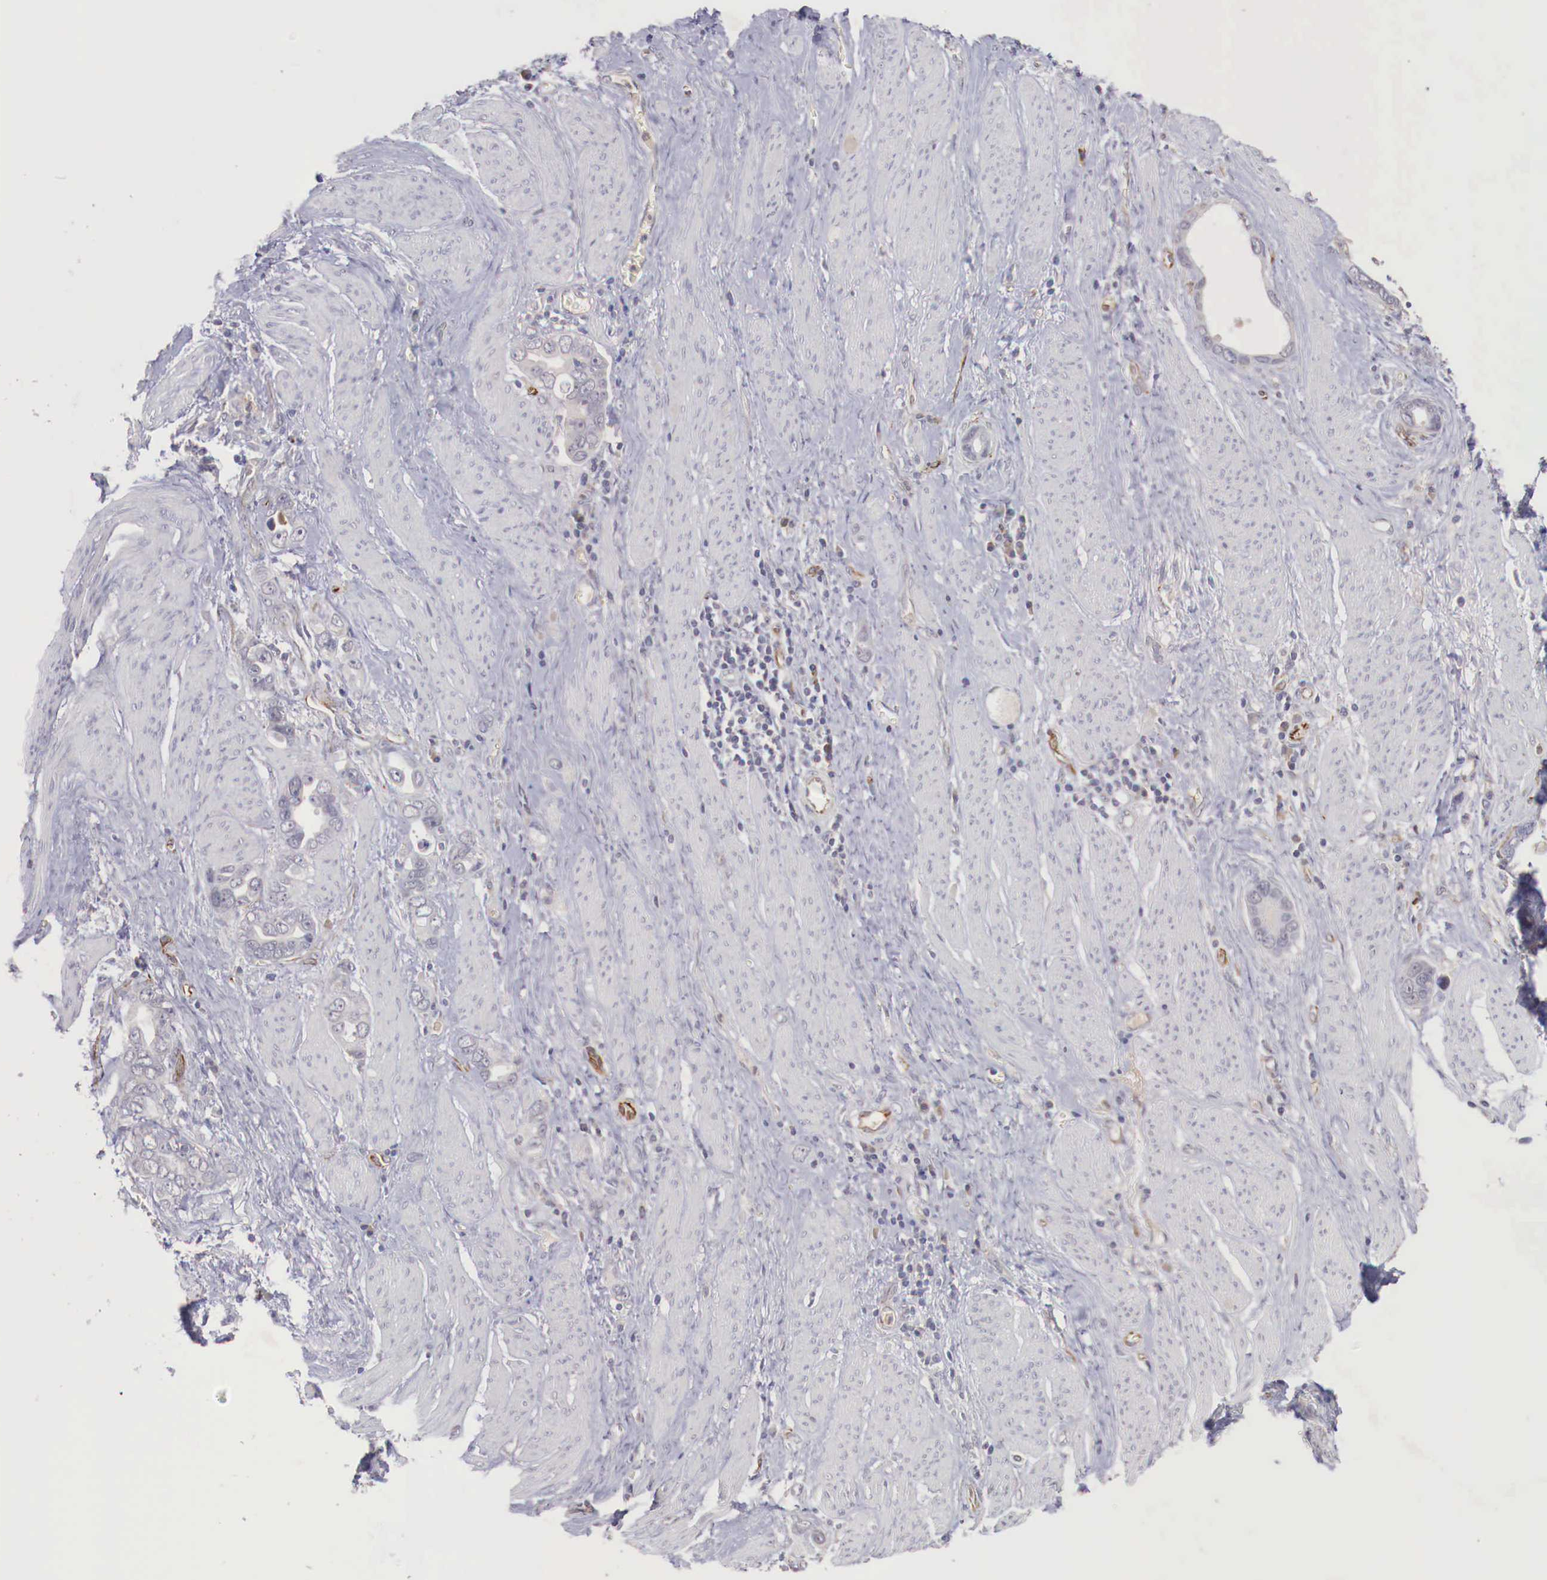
{"staining": {"intensity": "negative", "quantity": "none", "location": "none"}, "tissue": "stomach cancer", "cell_type": "Tumor cells", "image_type": "cancer", "snomed": [{"axis": "morphology", "description": "Adenocarcinoma, NOS"}, {"axis": "topography", "description": "Stomach"}], "caption": "Stomach cancer was stained to show a protein in brown. There is no significant staining in tumor cells.", "gene": "WT1", "patient": {"sex": "male", "age": 78}}